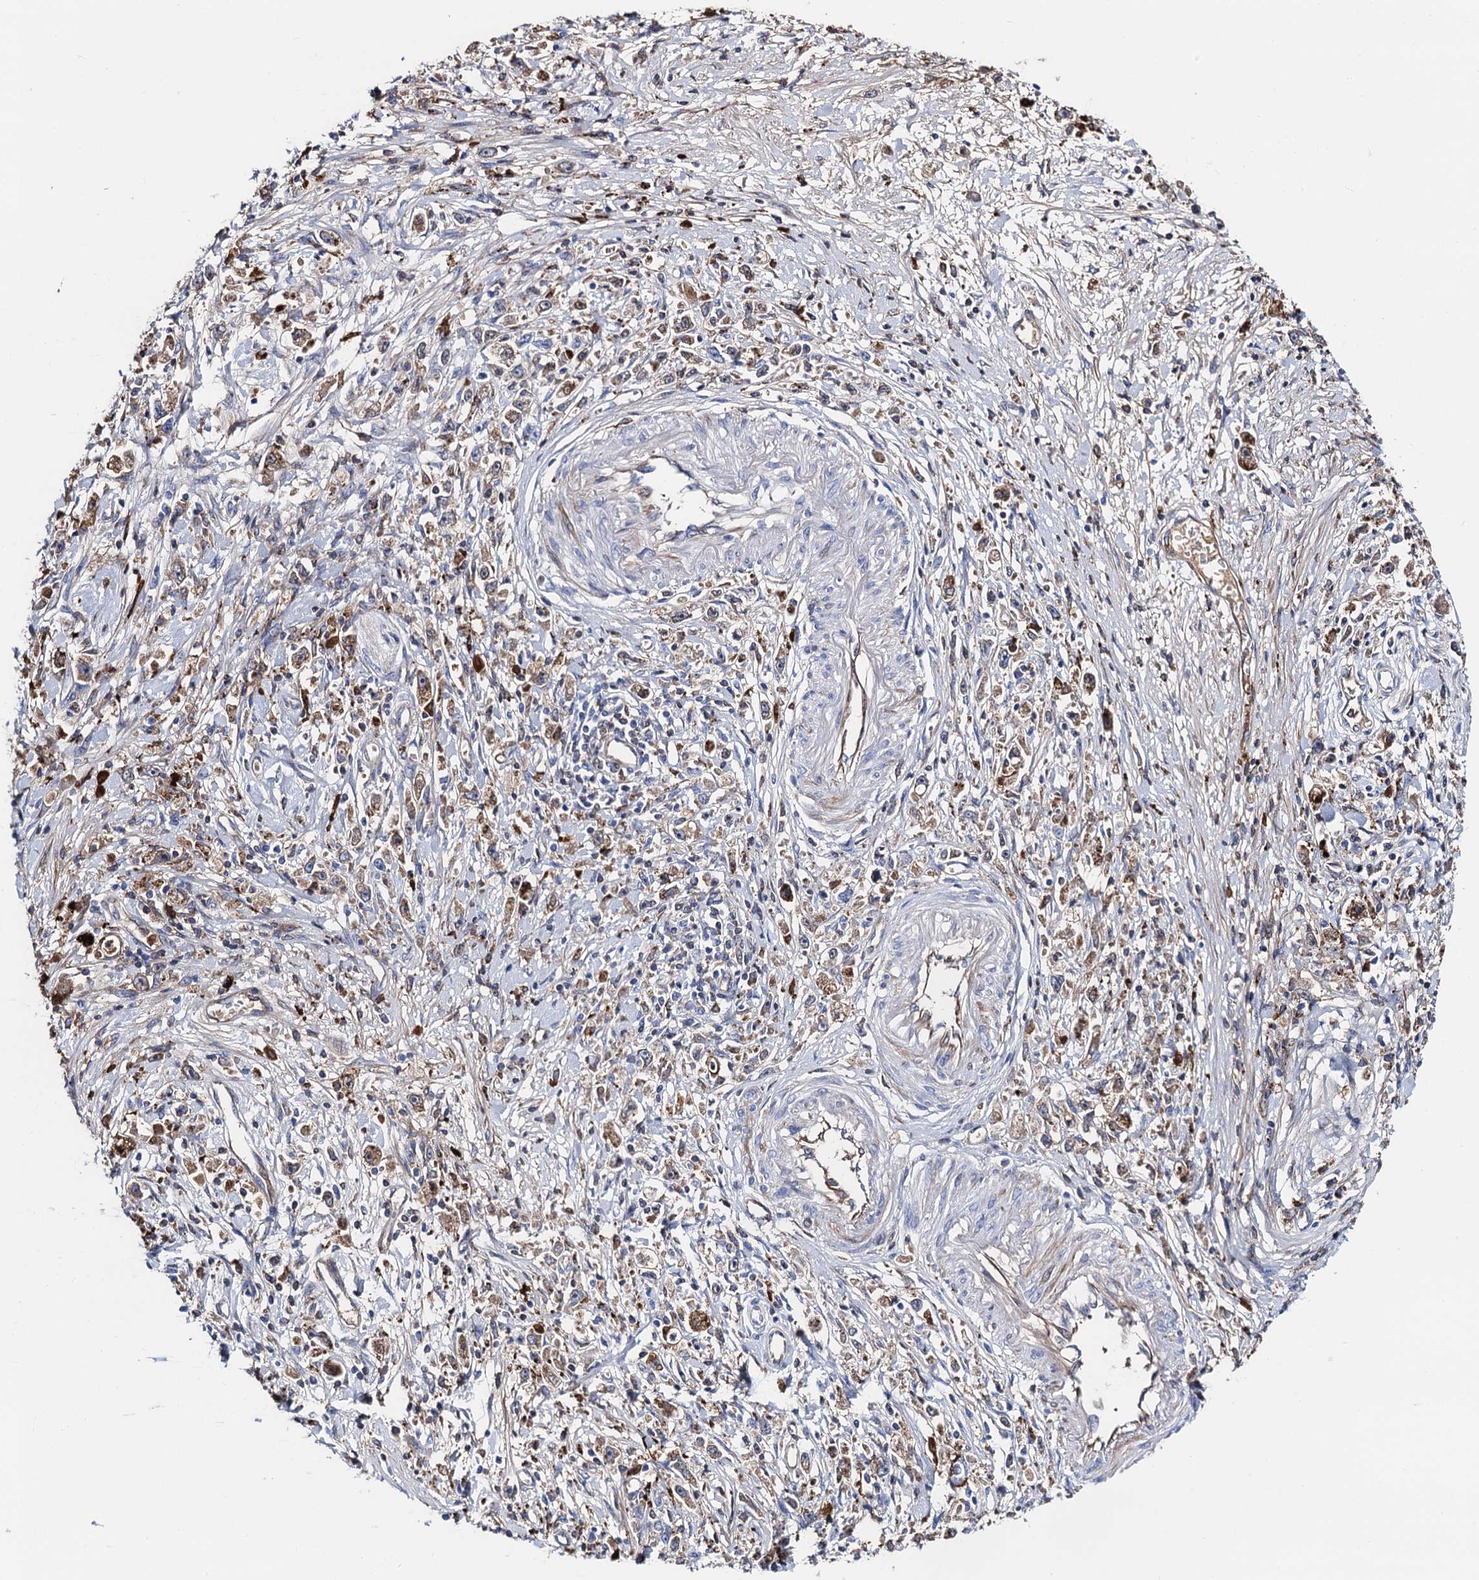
{"staining": {"intensity": "moderate", "quantity": "25%-75%", "location": "cytoplasmic/membranous"}, "tissue": "stomach cancer", "cell_type": "Tumor cells", "image_type": "cancer", "snomed": [{"axis": "morphology", "description": "Adenocarcinoma, NOS"}, {"axis": "topography", "description": "Stomach"}], "caption": "The image demonstrates immunohistochemical staining of adenocarcinoma (stomach). There is moderate cytoplasmic/membranous staining is appreciated in about 25%-75% of tumor cells. (DAB IHC, brown staining for protein, blue staining for nuclei).", "gene": "FREM3", "patient": {"sex": "female", "age": 59}}